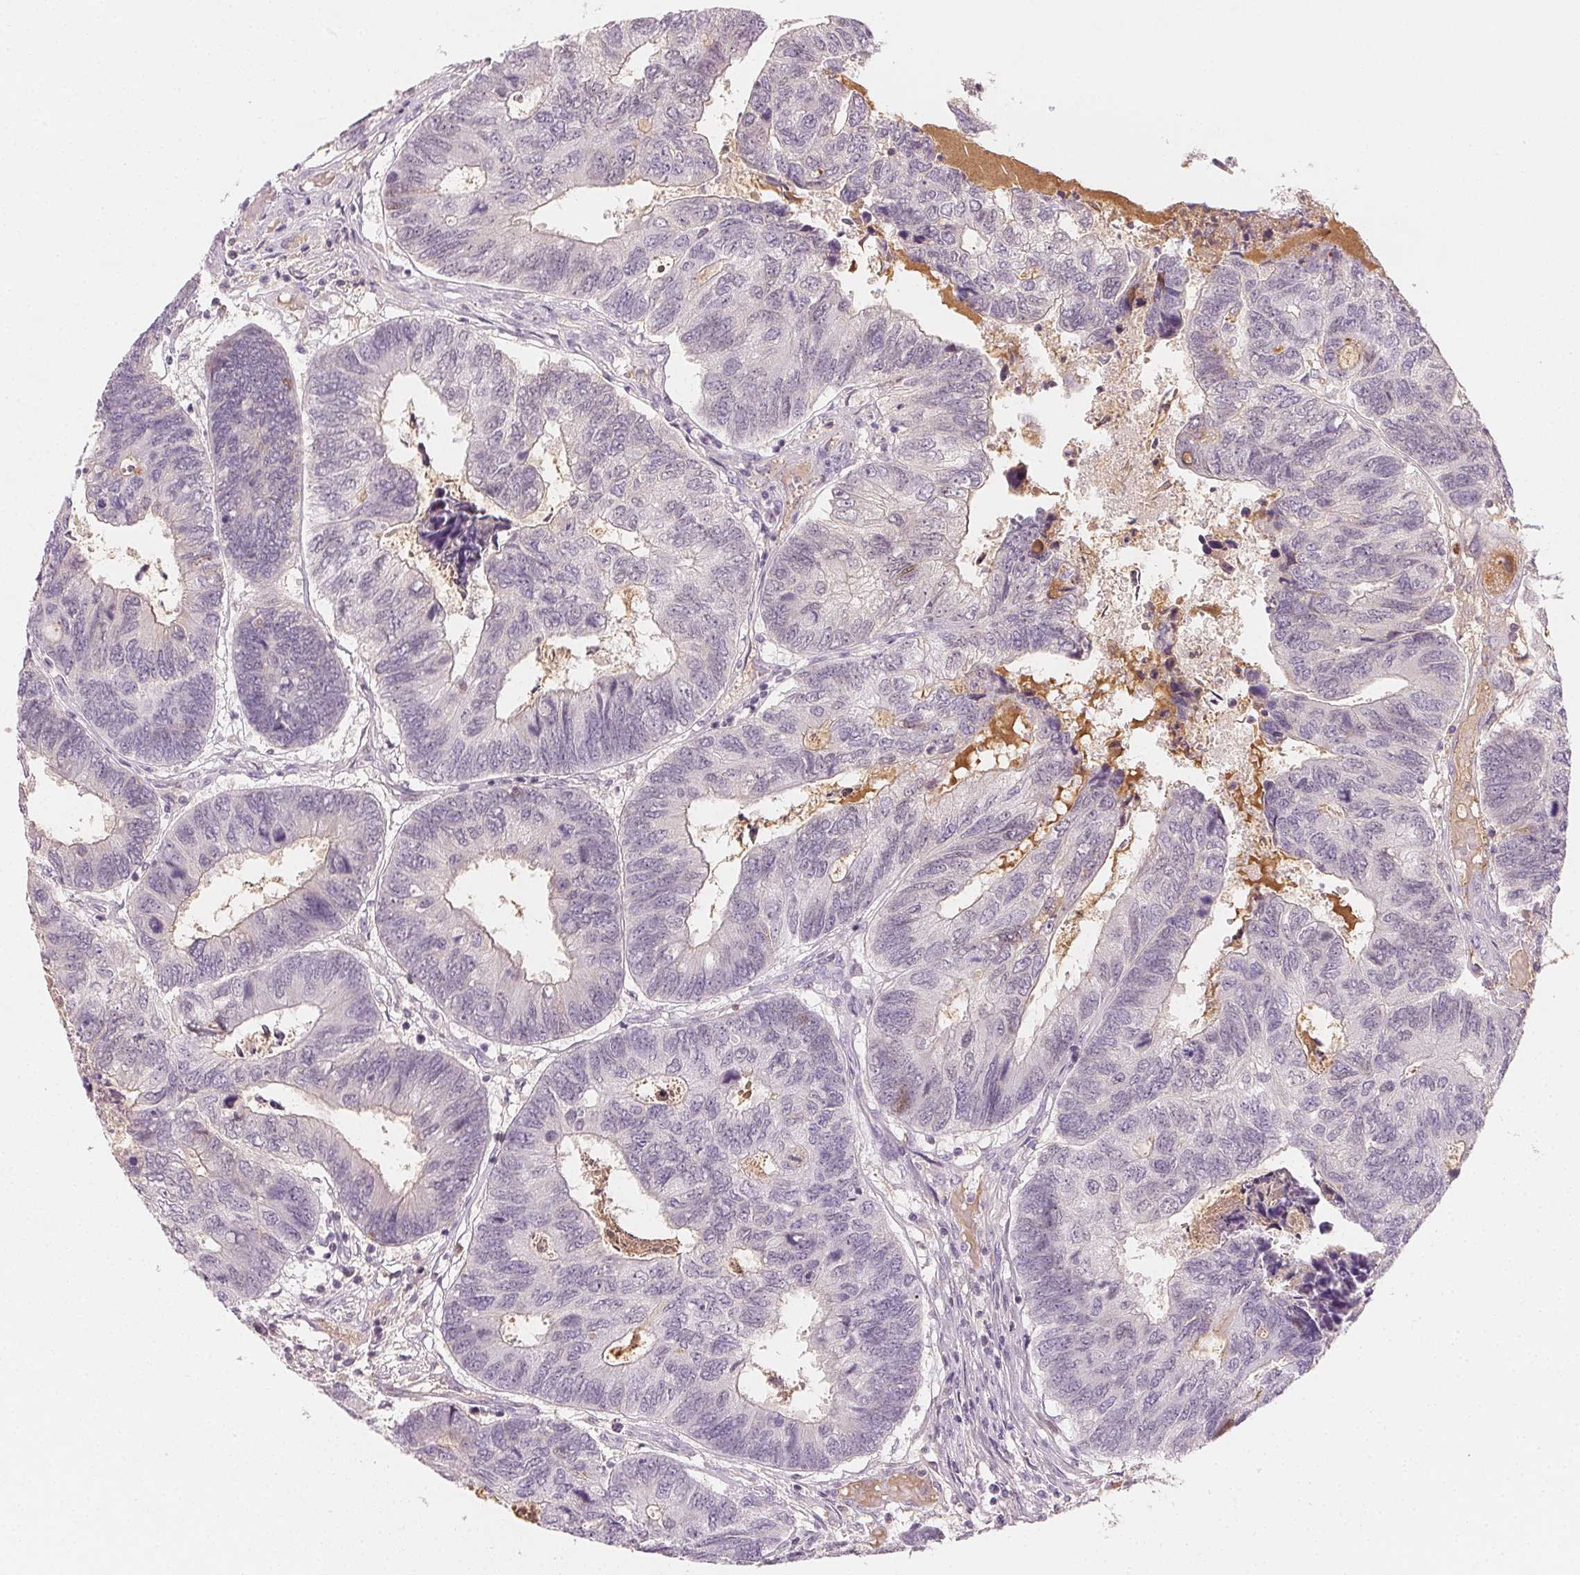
{"staining": {"intensity": "negative", "quantity": "none", "location": "none"}, "tissue": "colorectal cancer", "cell_type": "Tumor cells", "image_type": "cancer", "snomed": [{"axis": "morphology", "description": "Adenocarcinoma, NOS"}, {"axis": "topography", "description": "Colon"}], "caption": "Image shows no significant protein expression in tumor cells of colorectal cancer (adenocarcinoma).", "gene": "AFM", "patient": {"sex": "female", "age": 67}}